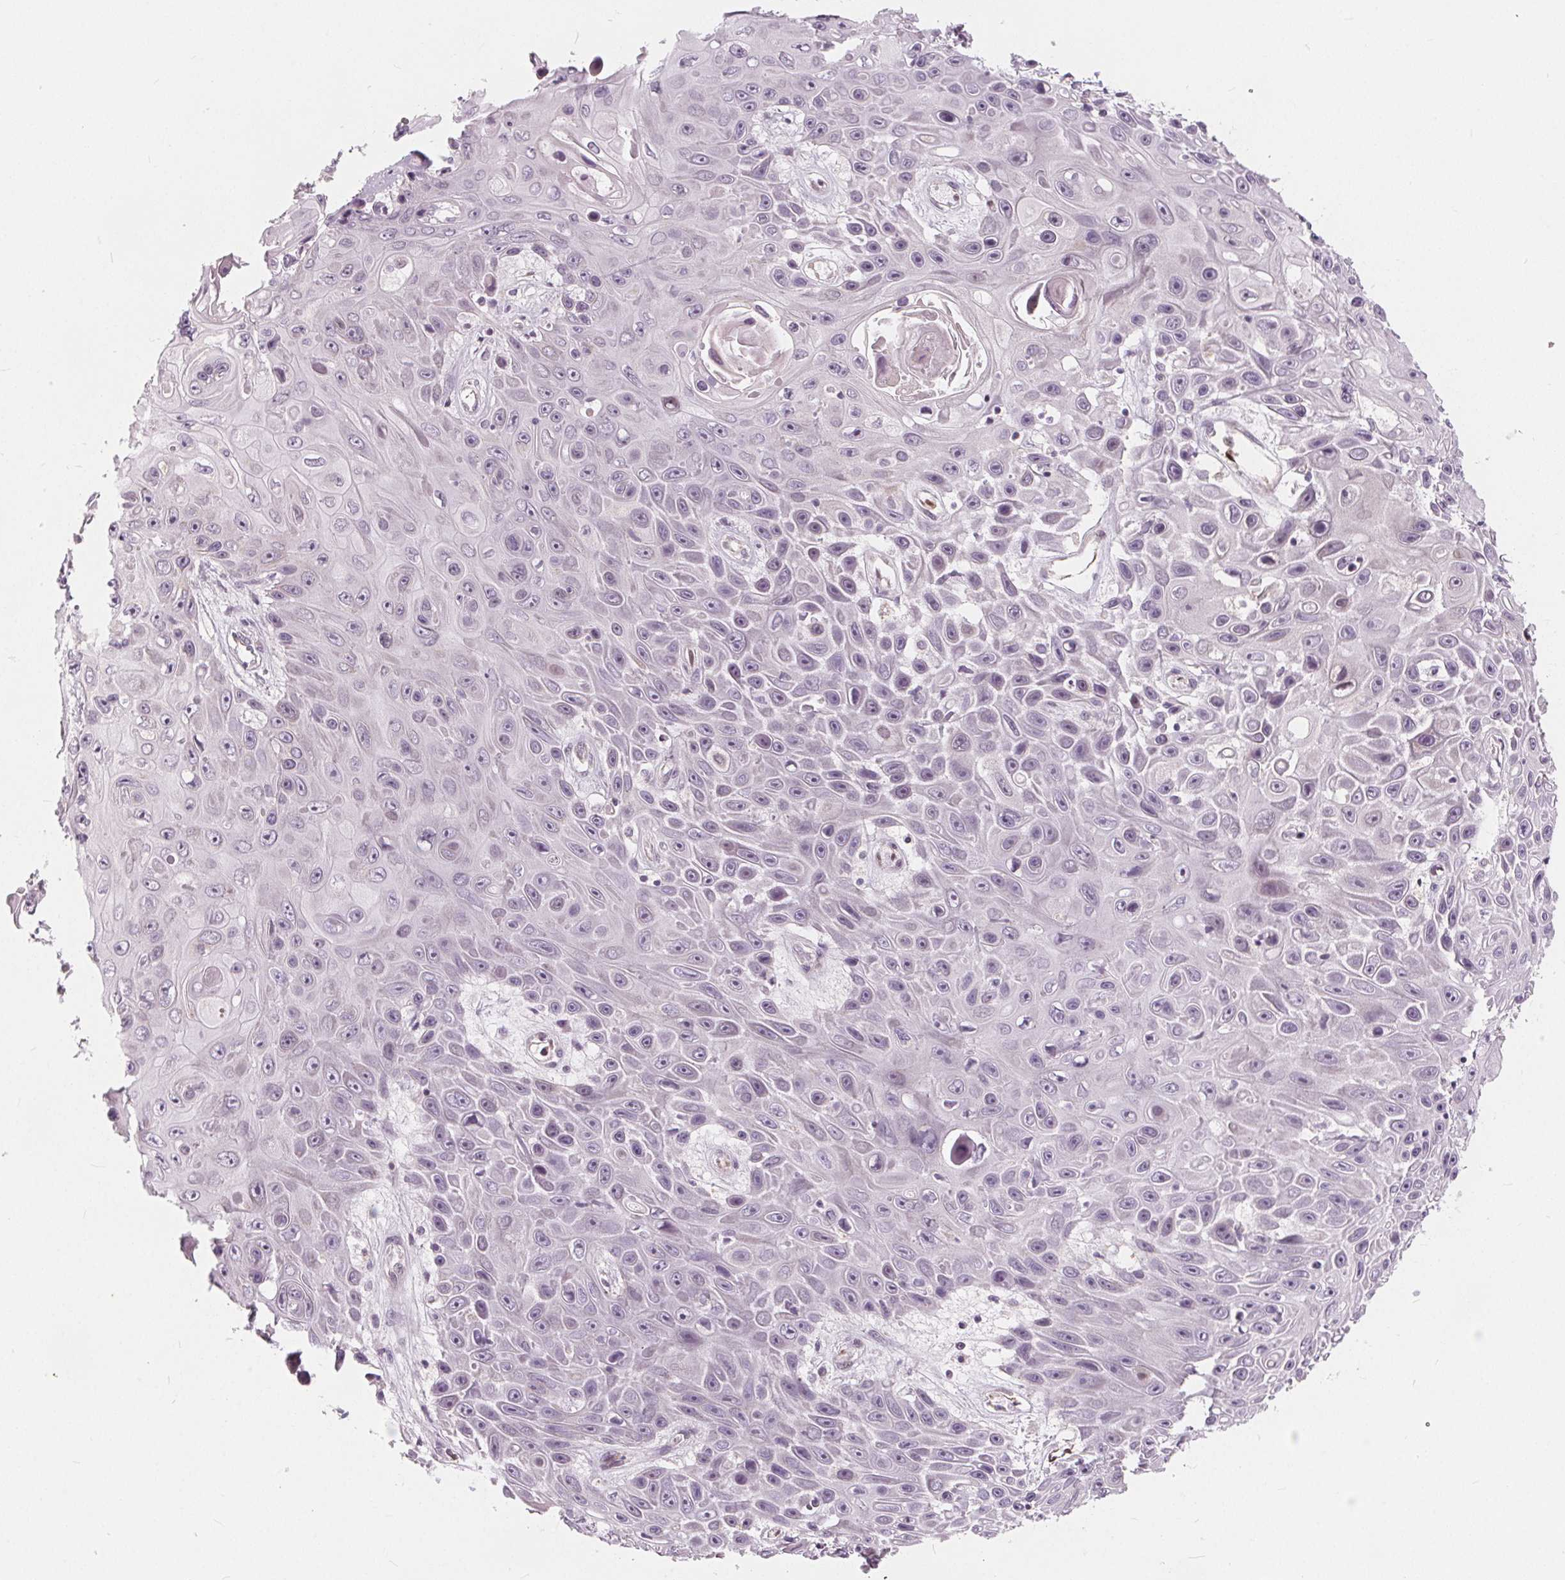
{"staining": {"intensity": "negative", "quantity": "none", "location": "none"}, "tissue": "skin cancer", "cell_type": "Tumor cells", "image_type": "cancer", "snomed": [{"axis": "morphology", "description": "Squamous cell carcinoma, NOS"}, {"axis": "topography", "description": "Skin"}], "caption": "Human skin squamous cell carcinoma stained for a protein using immunohistochemistry reveals no expression in tumor cells.", "gene": "NUP210L", "patient": {"sex": "male", "age": 82}}